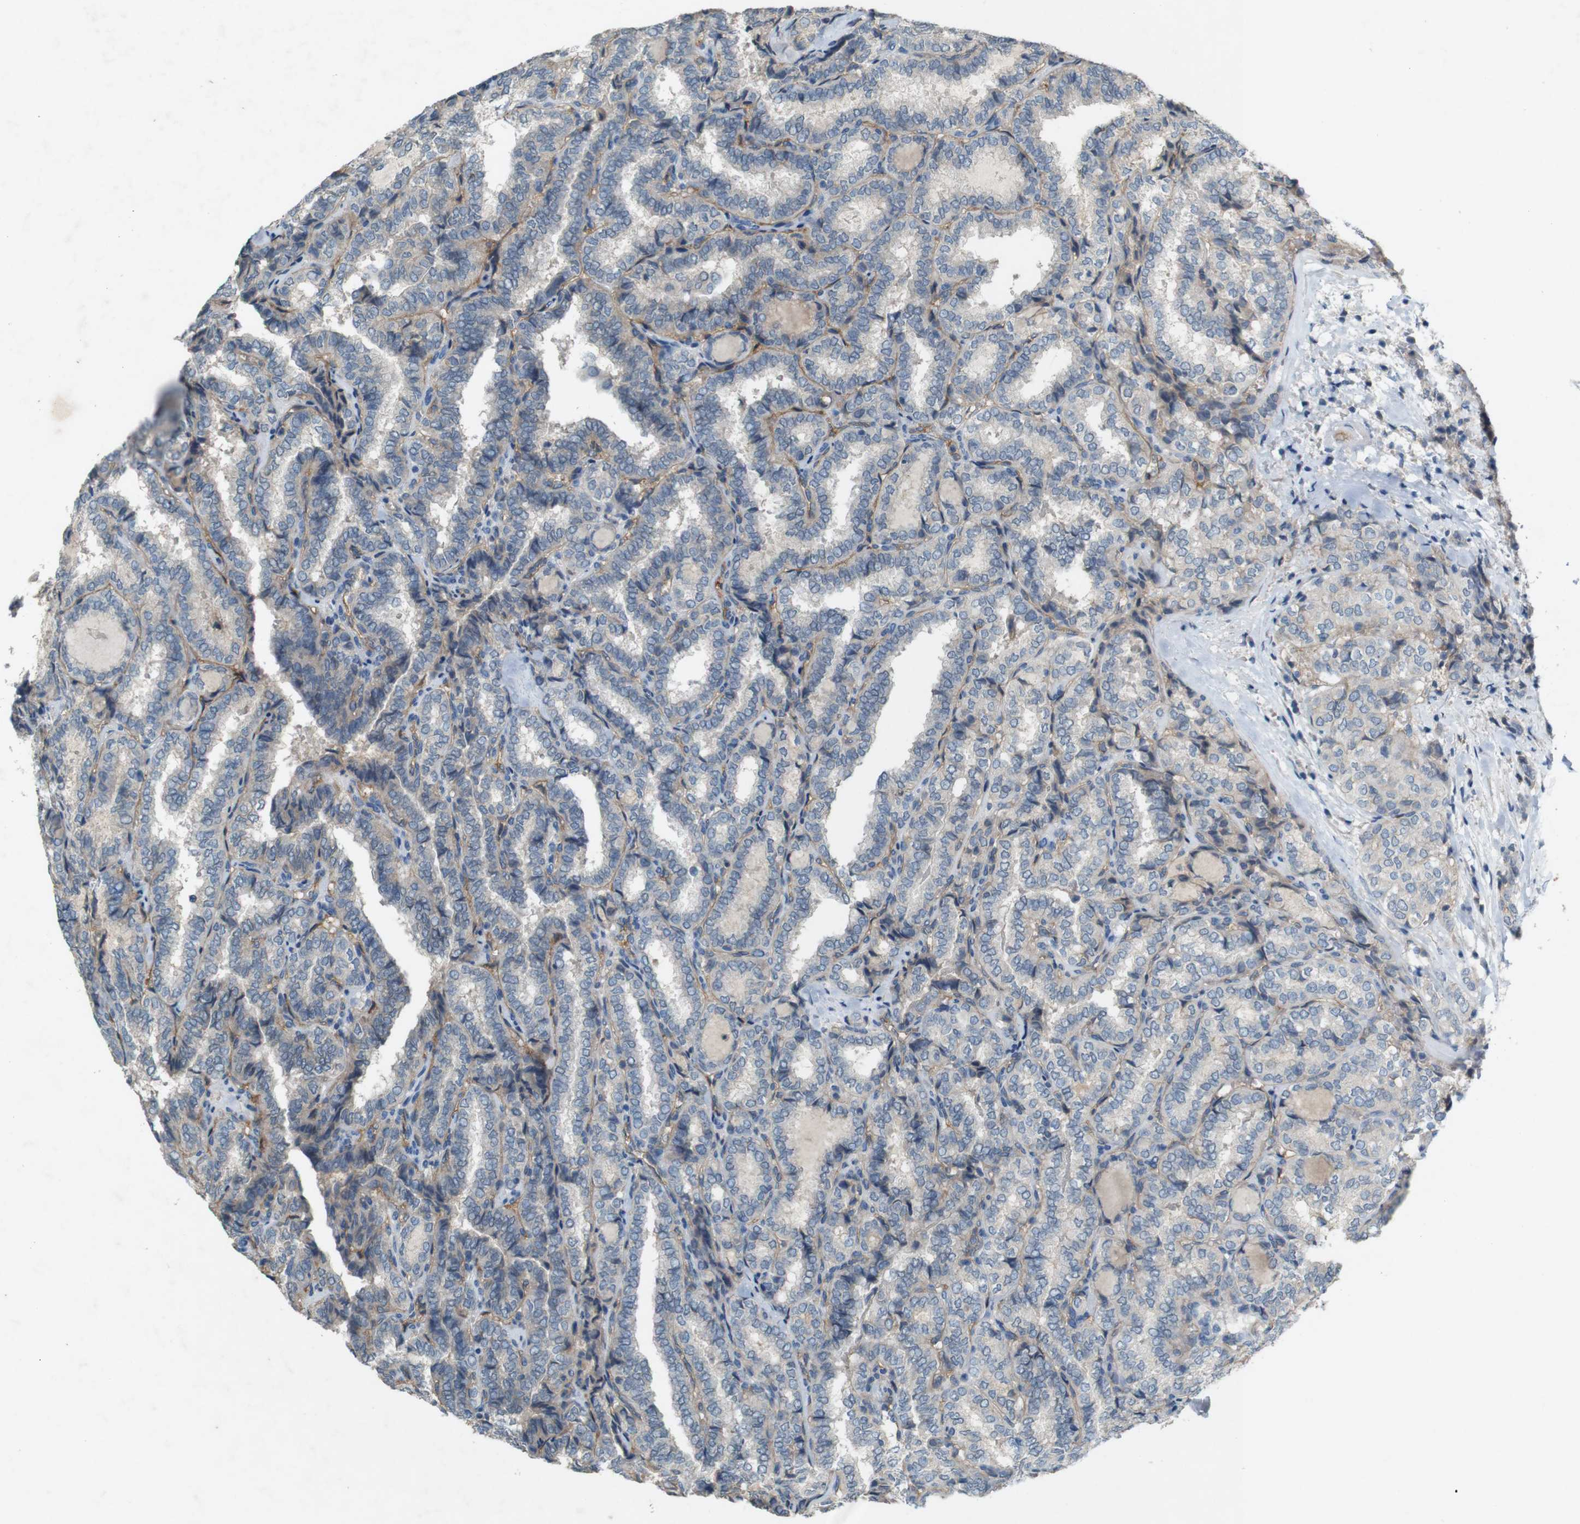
{"staining": {"intensity": "negative", "quantity": "none", "location": "none"}, "tissue": "thyroid cancer", "cell_type": "Tumor cells", "image_type": "cancer", "snomed": [{"axis": "morphology", "description": "Normal tissue, NOS"}, {"axis": "morphology", "description": "Papillary adenocarcinoma, NOS"}, {"axis": "topography", "description": "Thyroid gland"}], "caption": "Human thyroid papillary adenocarcinoma stained for a protein using immunohistochemistry shows no positivity in tumor cells.", "gene": "PVR", "patient": {"sex": "female", "age": 30}}